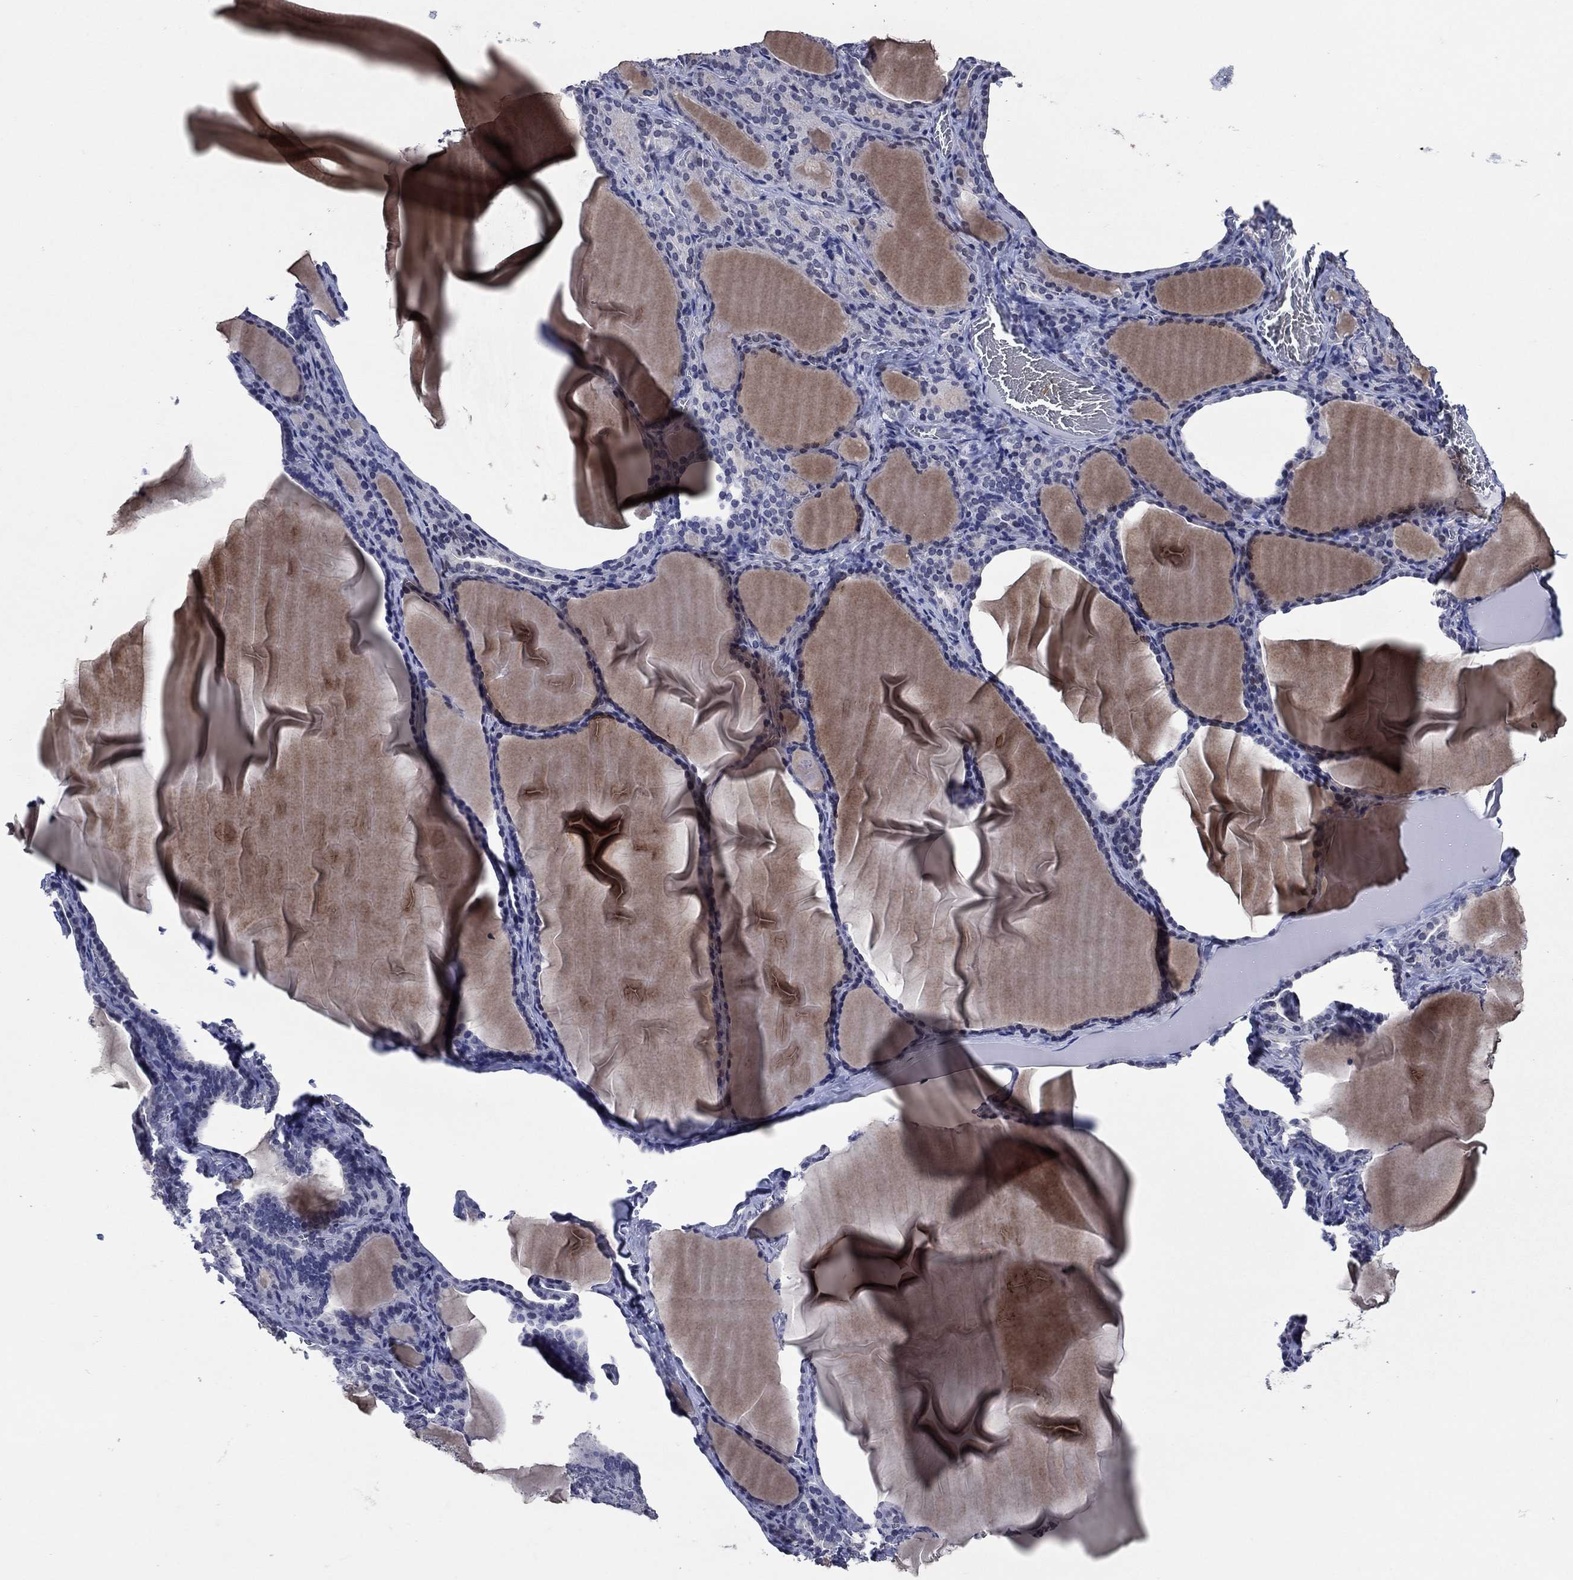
{"staining": {"intensity": "negative", "quantity": "none", "location": "none"}, "tissue": "thyroid gland", "cell_type": "Glandular cells", "image_type": "normal", "snomed": [{"axis": "morphology", "description": "Normal tissue, NOS"}, {"axis": "morphology", "description": "Hyperplasia, NOS"}, {"axis": "topography", "description": "Thyroid gland"}], "caption": "Immunohistochemistry of normal thyroid gland exhibits no expression in glandular cells. Nuclei are stained in blue.", "gene": "TYMS", "patient": {"sex": "female", "age": 27}}